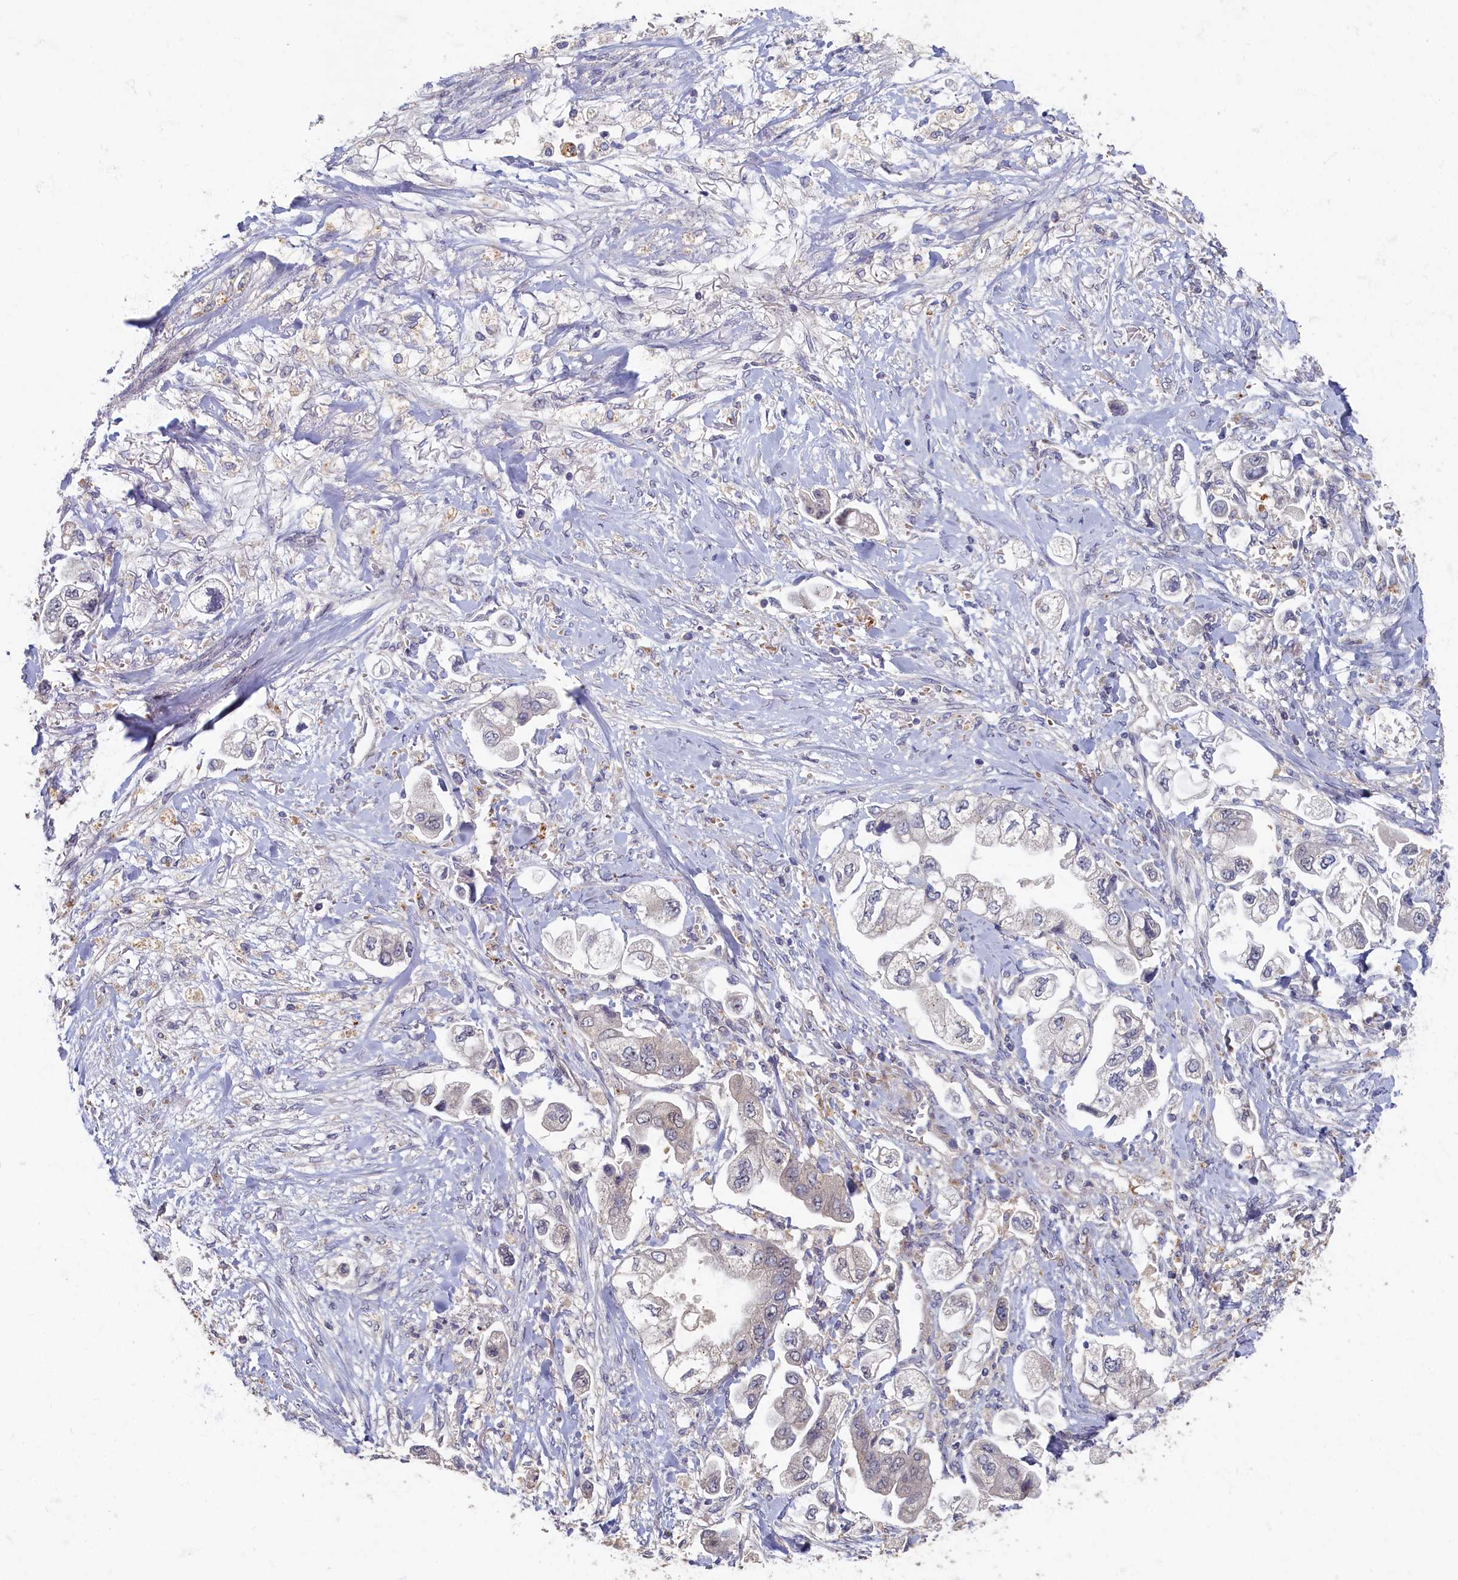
{"staining": {"intensity": "negative", "quantity": "none", "location": "none"}, "tissue": "stomach cancer", "cell_type": "Tumor cells", "image_type": "cancer", "snomed": [{"axis": "morphology", "description": "Adenocarcinoma, NOS"}, {"axis": "topography", "description": "Stomach"}], "caption": "Immunohistochemistry micrograph of human stomach adenocarcinoma stained for a protein (brown), which displays no staining in tumor cells.", "gene": "HUNK", "patient": {"sex": "male", "age": 62}}